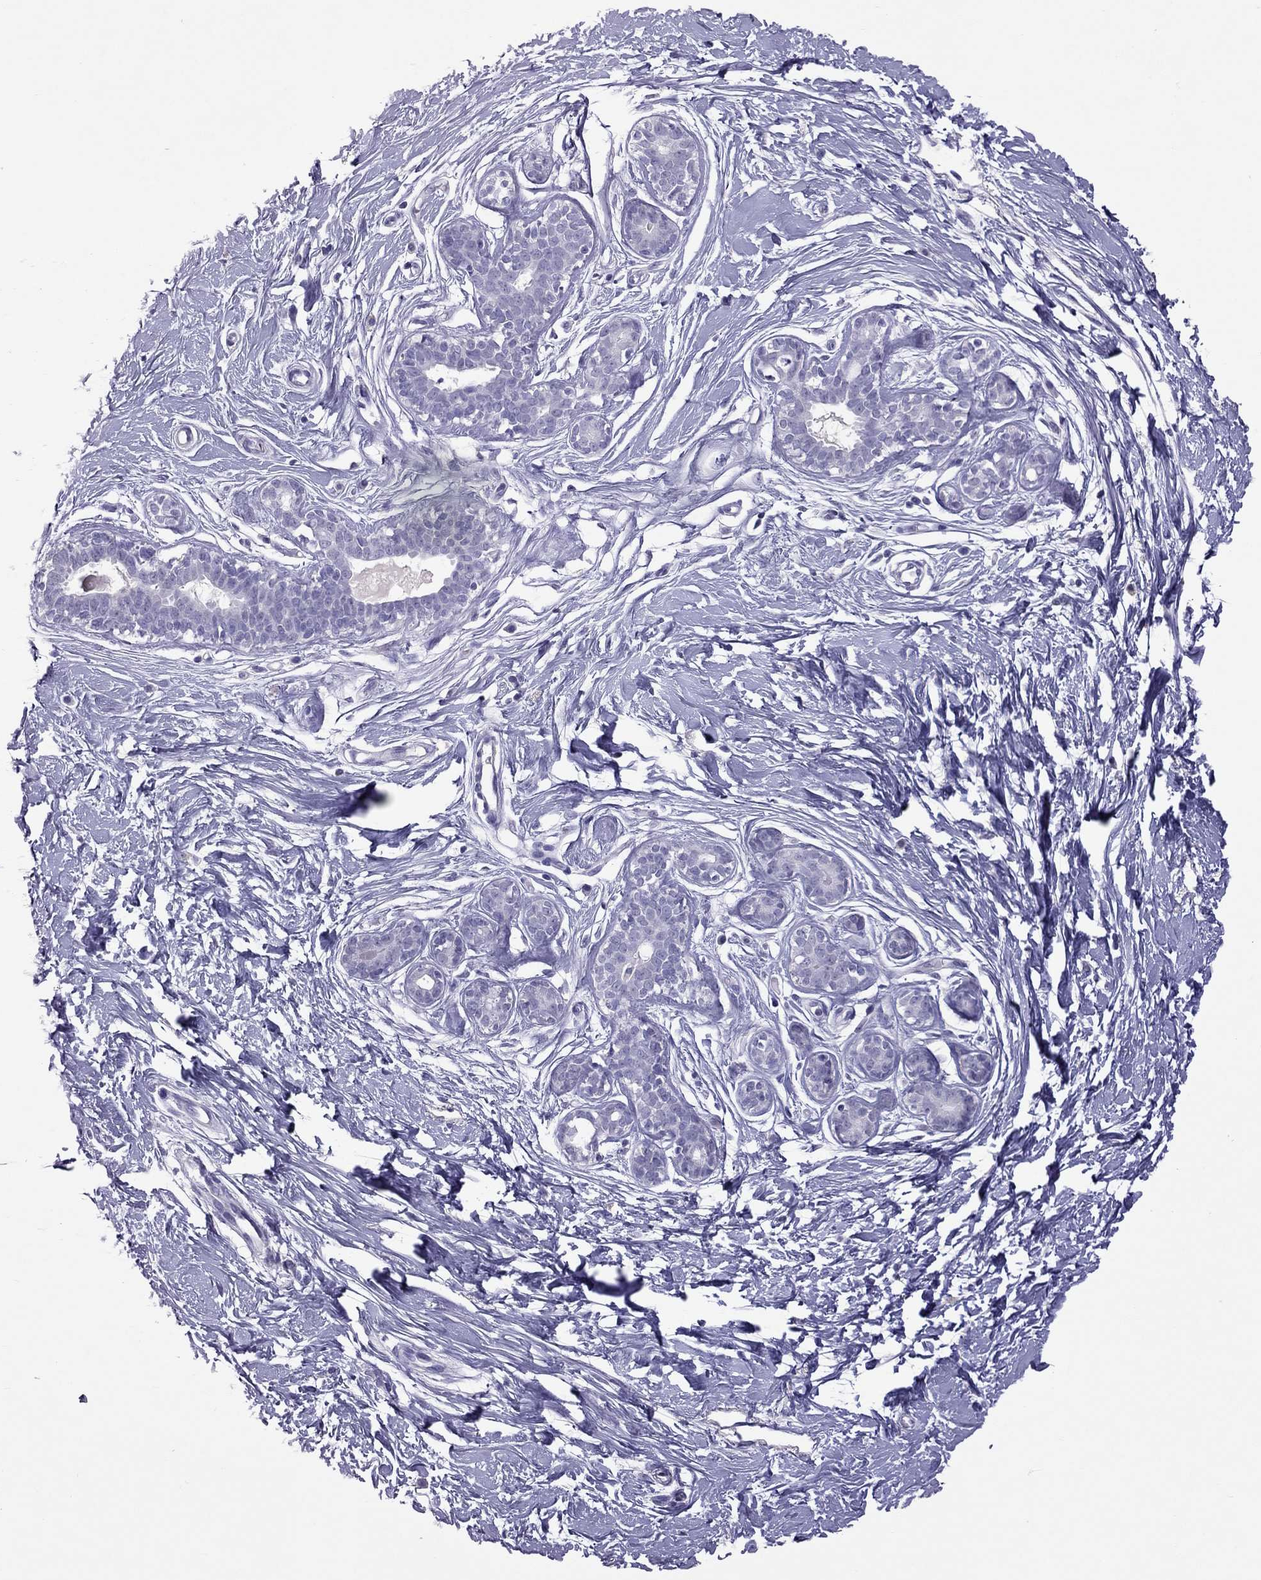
{"staining": {"intensity": "negative", "quantity": "none", "location": "none"}, "tissue": "breast", "cell_type": "Adipocytes", "image_type": "normal", "snomed": [{"axis": "morphology", "description": "Normal tissue, NOS"}, {"axis": "topography", "description": "Breast"}], "caption": "IHC histopathology image of benign breast stained for a protein (brown), which exhibits no expression in adipocytes. (Stains: DAB (3,3'-diaminobenzidine) immunohistochemistry (IHC) with hematoxylin counter stain, Microscopy: brightfield microscopy at high magnification).", "gene": "PSMB11", "patient": {"sex": "female", "age": 37}}